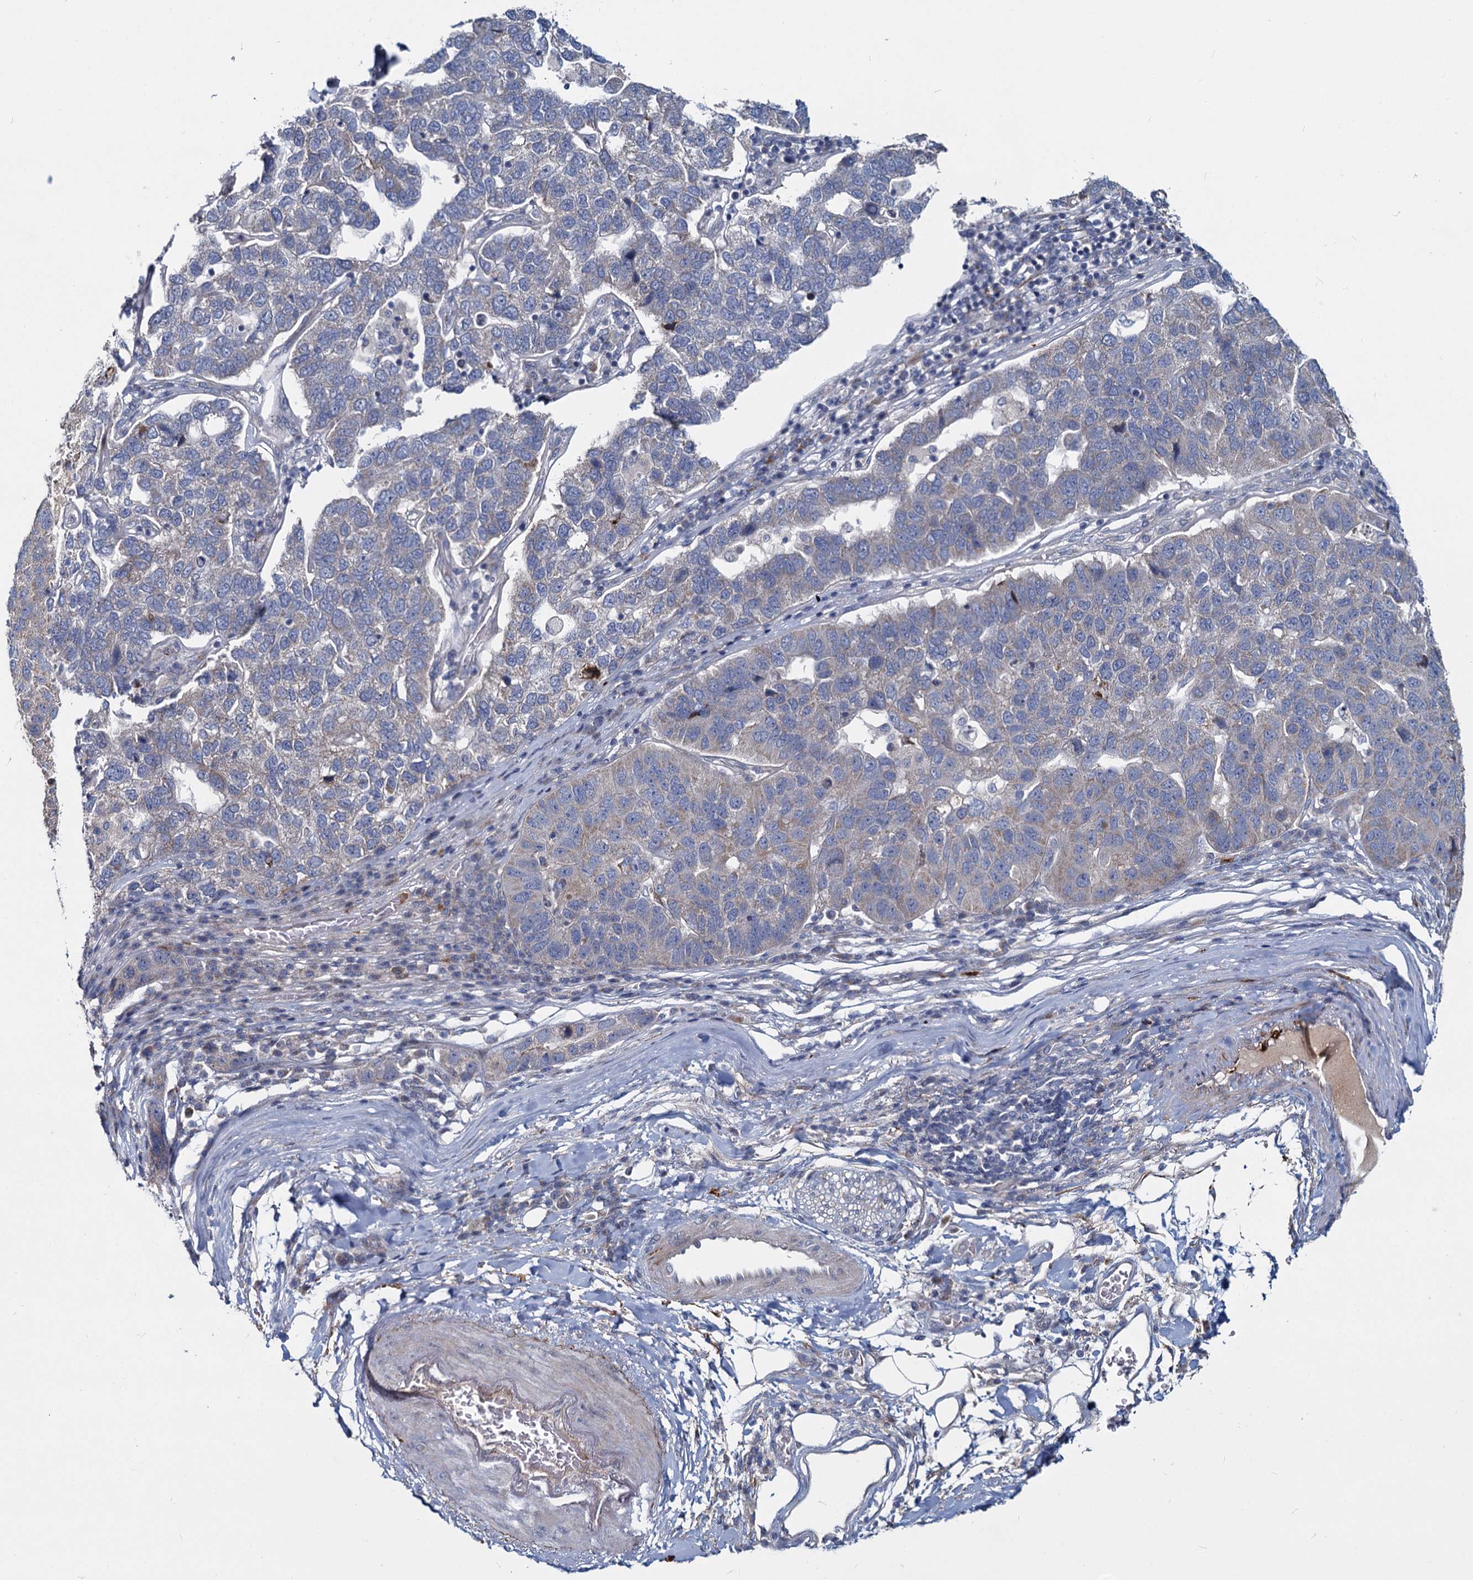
{"staining": {"intensity": "weak", "quantity": "25%-75%", "location": "cytoplasmic/membranous"}, "tissue": "pancreatic cancer", "cell_type": "Tumor cells", "image_type": "cancer", "snomed": [{"axis": "morphology", "description": "Adenocarcinoma, NOS"}, {"axis": "topography", "description": "Pancreas"}], "caption": "Adenocarcinoma (pancreatic) tissue reveals weak cytoplasmic/membranous staining in approximately 25%-75% of tumor cells, visualized by immunohistochemistry.", "gene": "DCUN1D2", "patient": {"sex": "female", "age": 61}}